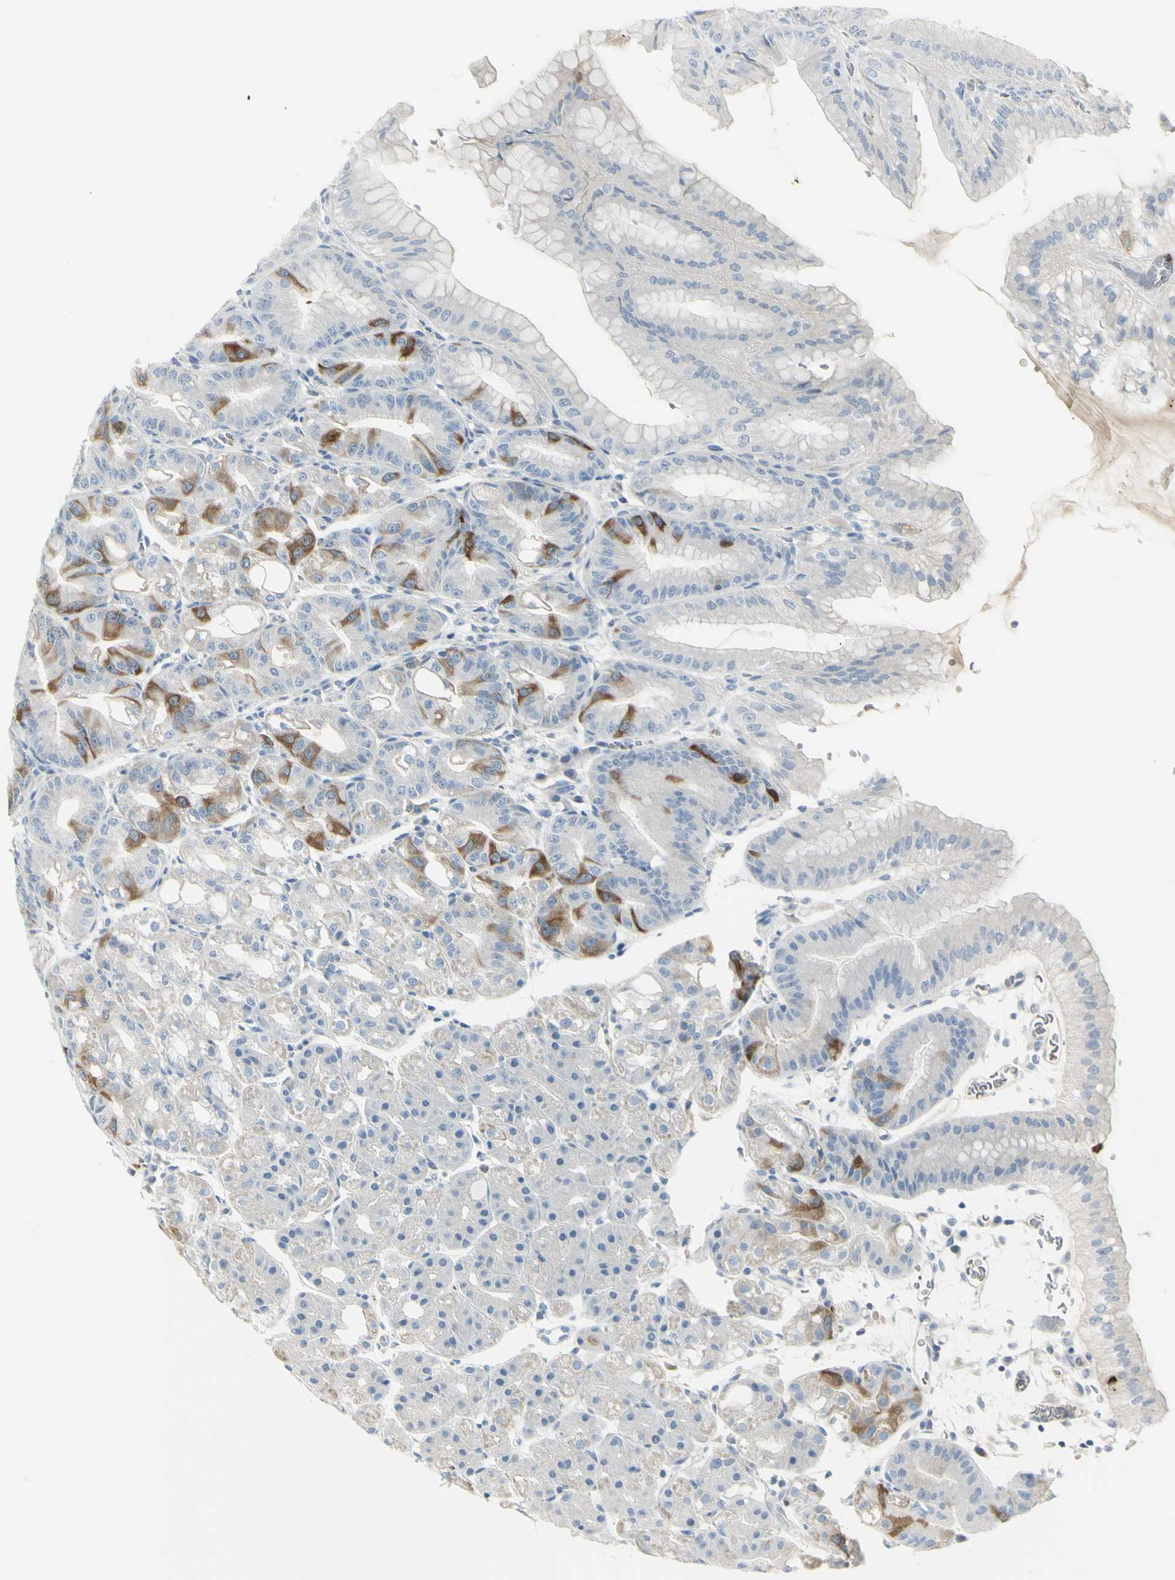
{"staining": {"intensity": "moderate", "quantity": "<25%", "location": "cytoplasmic/membranous"}, "tissue": "stomach", "cell_type": "Glandular cells", "image_type": "normal", "snomed": [{"axis": "morphology", "description": "Normal tissue, NOS"}, {"axis": "topography", "description": "Stomach, lower"}], "caption": "The immunohistochemical stain shows moderate cytoplasmic/membranous positivity in glandular cells of unremarkable stomach. Immunohistochemistry (ihc) stains the protein of interest in brown and the nuclei are stained blue.", "gene": "CCNB2", "patient": {"sex": "male", "age": 71}}